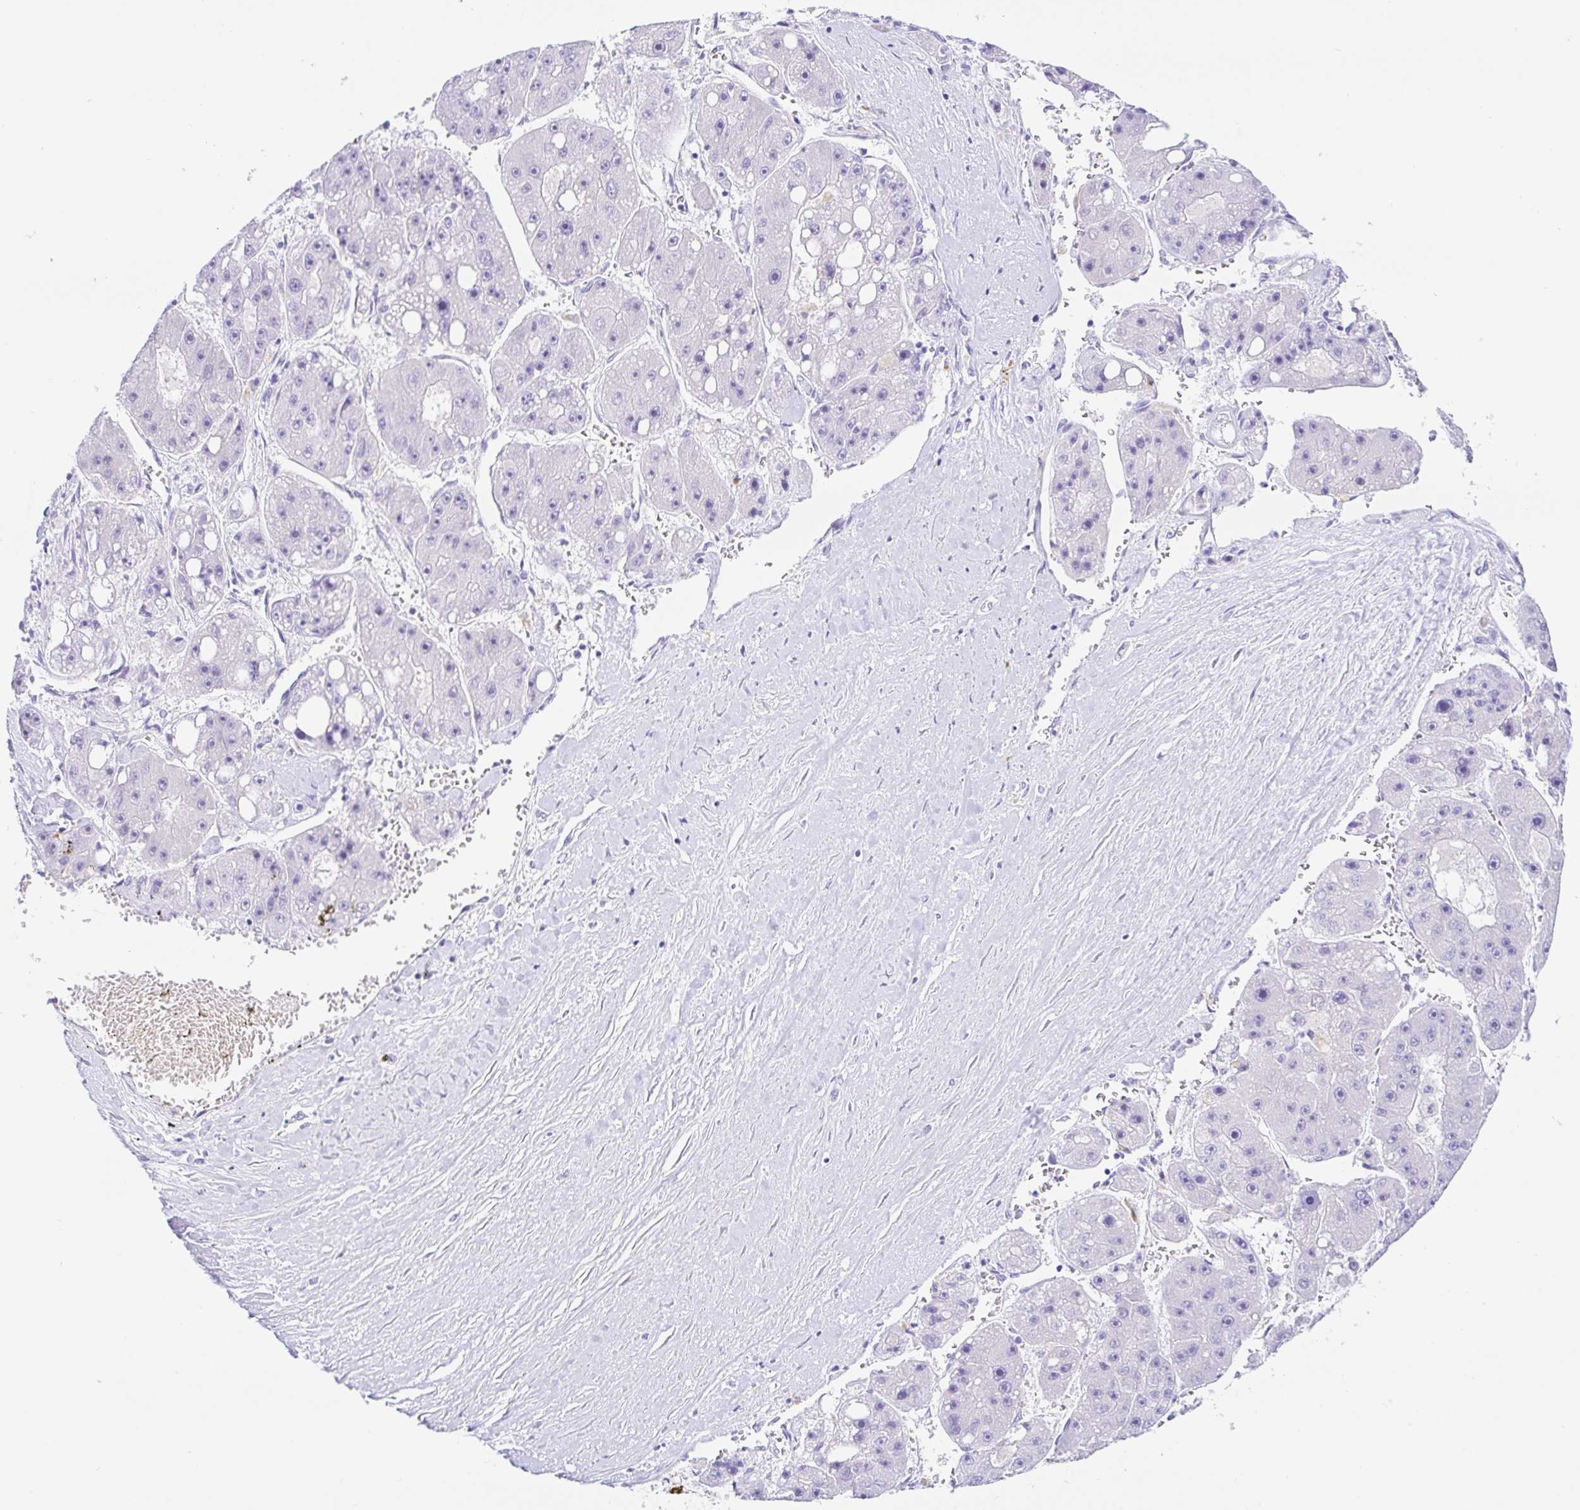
{"staining": {"intensity": "negative", "quantity": "none", "location": "none"}, "tissue": "liver cancer", "cell_type": "Tumor cells", "image_type": "cancer", "snomed": [{"axis": "morphology", "description": "Carcinoma, Hepatocellular, NOS"}, {"axis": "topography", "description": "Liver"}], "caption": "Hepatocellular carcinoma (liver) was stained to show a protein in brown. There is no significant expression in tumor cells. The staining was performed using DAB to visualize the protein expression in brown, while the nuclei were stained in blue with hematoxylin (Magnification: 20x).", "gene": "PAX8", "patient": {"sex": "female", "age": 61}}